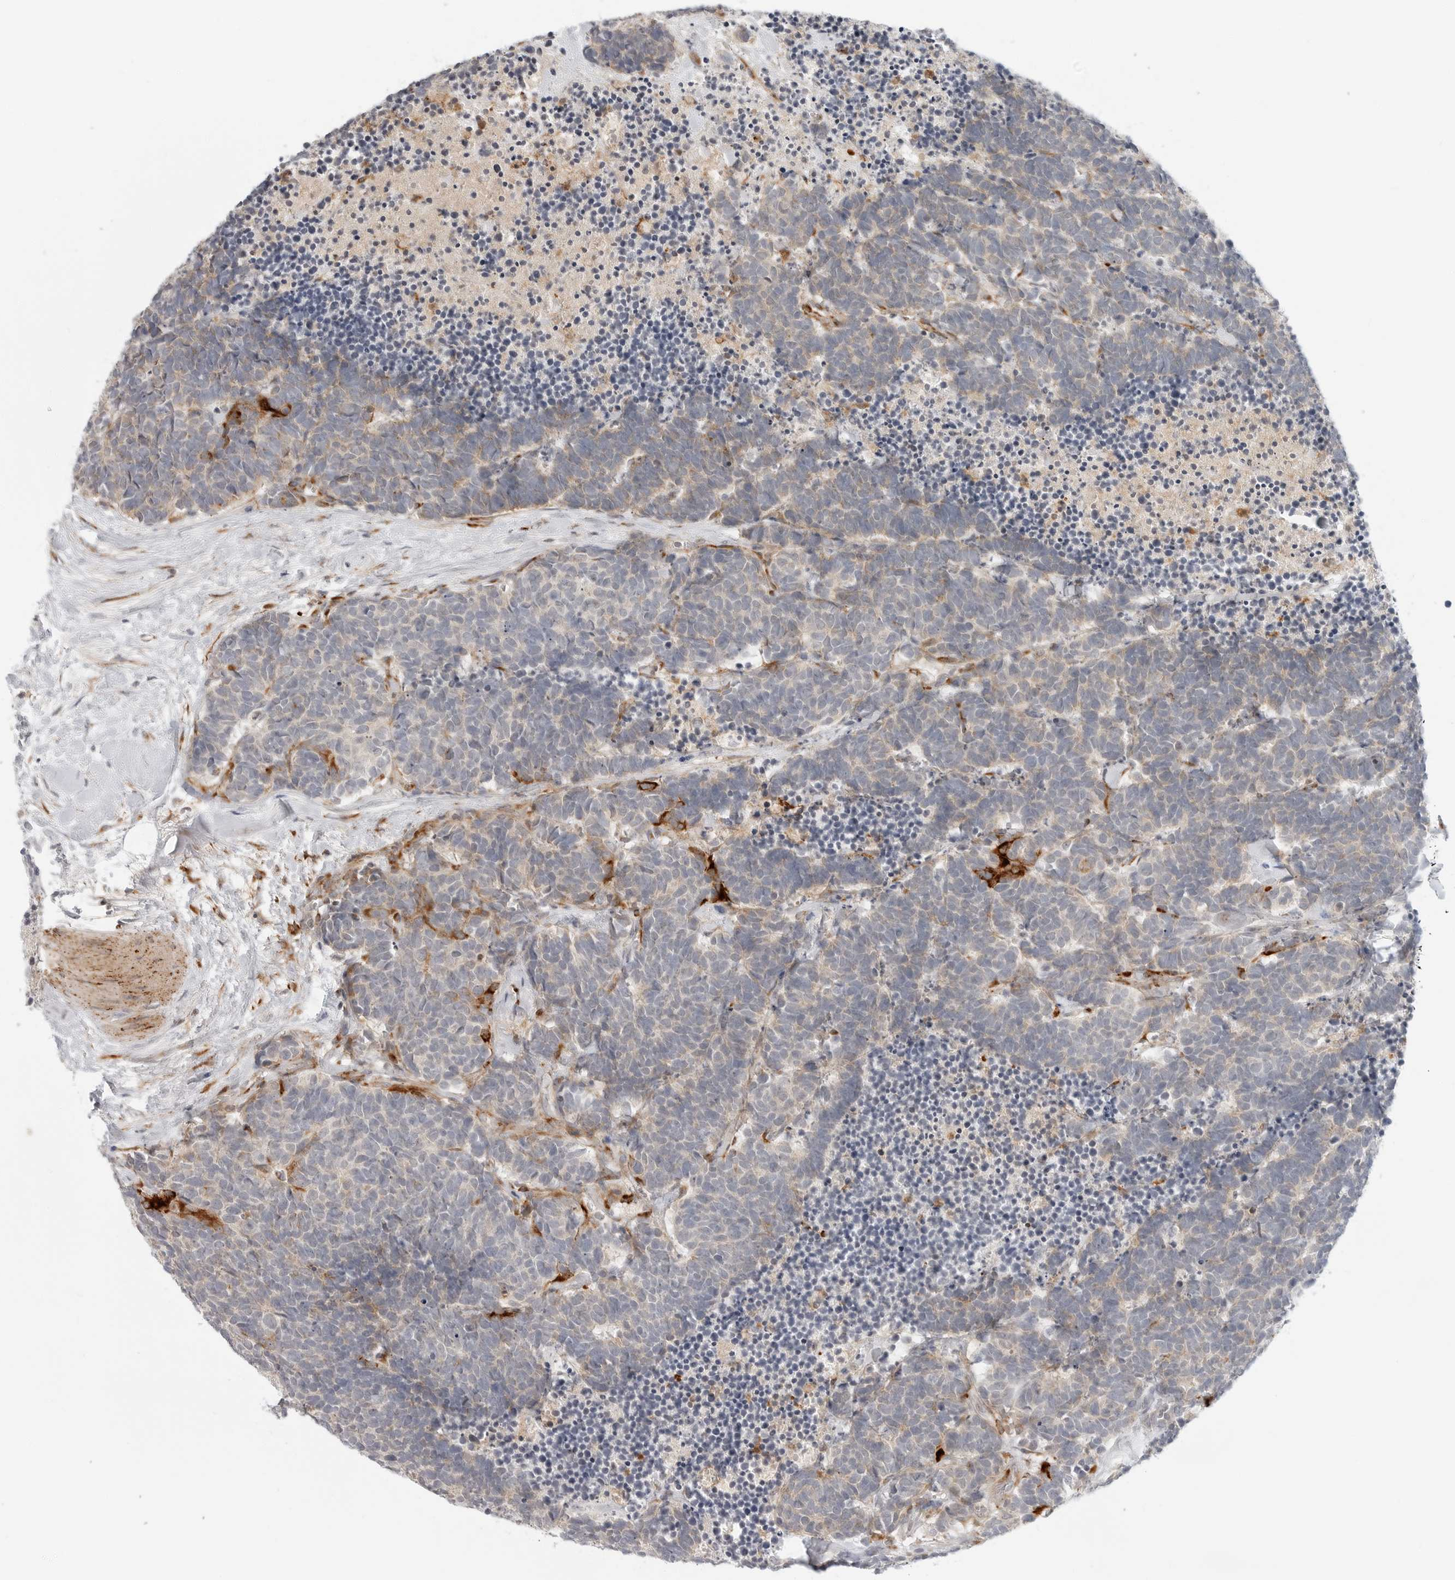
{"staining": {"intensity": "weak", "quantity": "25%-75%", "location": "cytoplasmic/membranous"}, "tissue": "carcinoid", "cell_type": "Tumor cells", "image_type": "cancer", "snomed": [{"axis": "morphology", "description": "Carcinoma, NOS"}, {"axis": "morphology", "description": "Carcinoid, malignant, NOS"}, {"axis": "topography", "description": "Urinary bladder"}], "caption": "Immunohistochemistry (IHC) (DAB (3,3'-diaminobenzidine)) staining of carcinoma reveals weak cytoplasmic/membranous protein expression in approximately 25%-75% of tumor cells.", "gene": "C1QTNF1", "patient": {"sex": "male", "age": 57}}